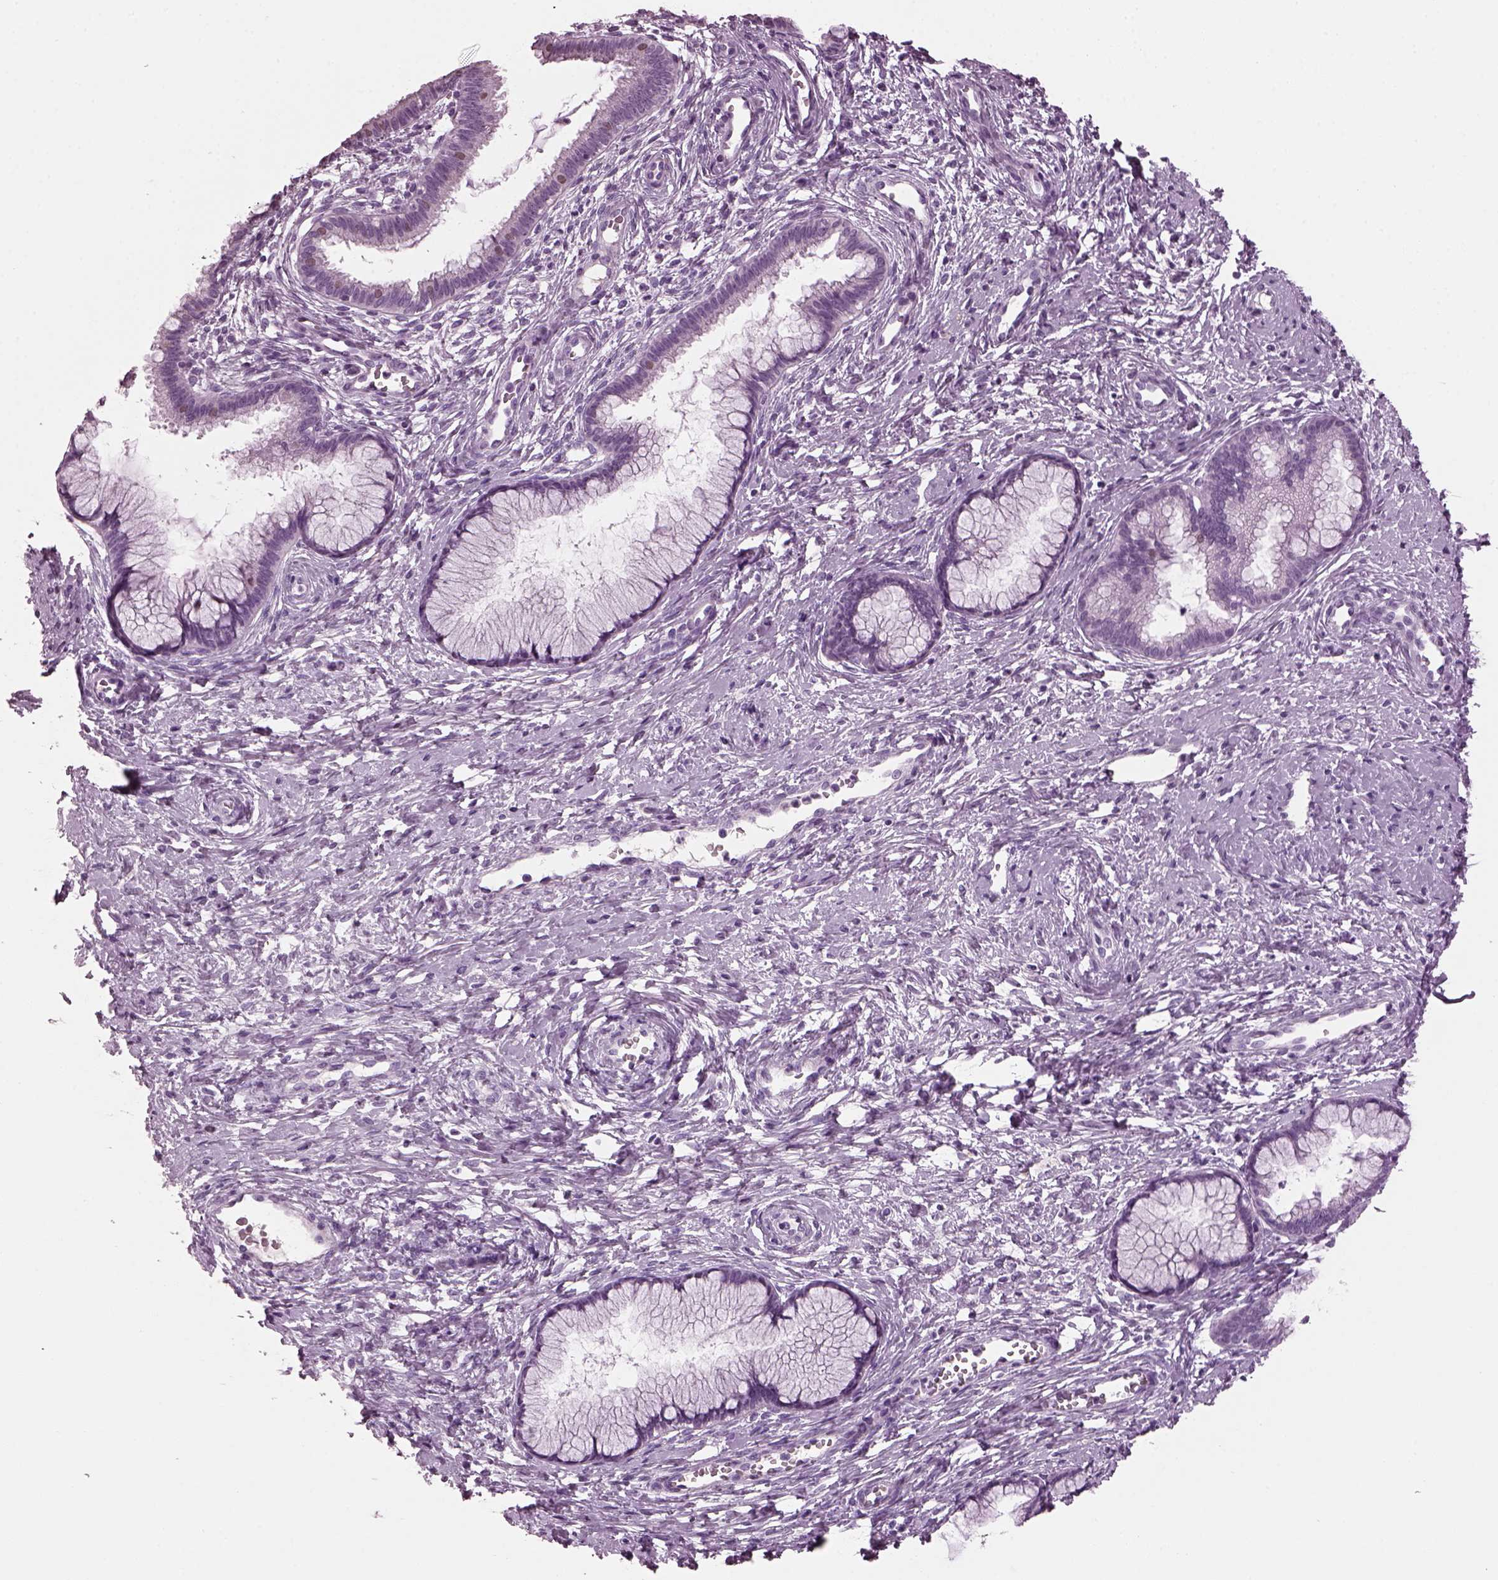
{"staining": {"intensity": "negative", "quantity": "none", "location": "none"}, "tissue": "cervical cancer", "cell_type": "Tumor cells", "image_type": "cancer", "snomed": [{"axis": "morphology", "description": "Squamous cell carcinoma, NOS"}, {"axis": "topography", "description": "Cervix"}], "caption": "This is a histopathology image of IHC staining of cervical squamous cell carcinoma, which shows no staining in tumor cells.", "gene": "KRTAP3-2", "patient": {"sex": "female", "age": 32}}